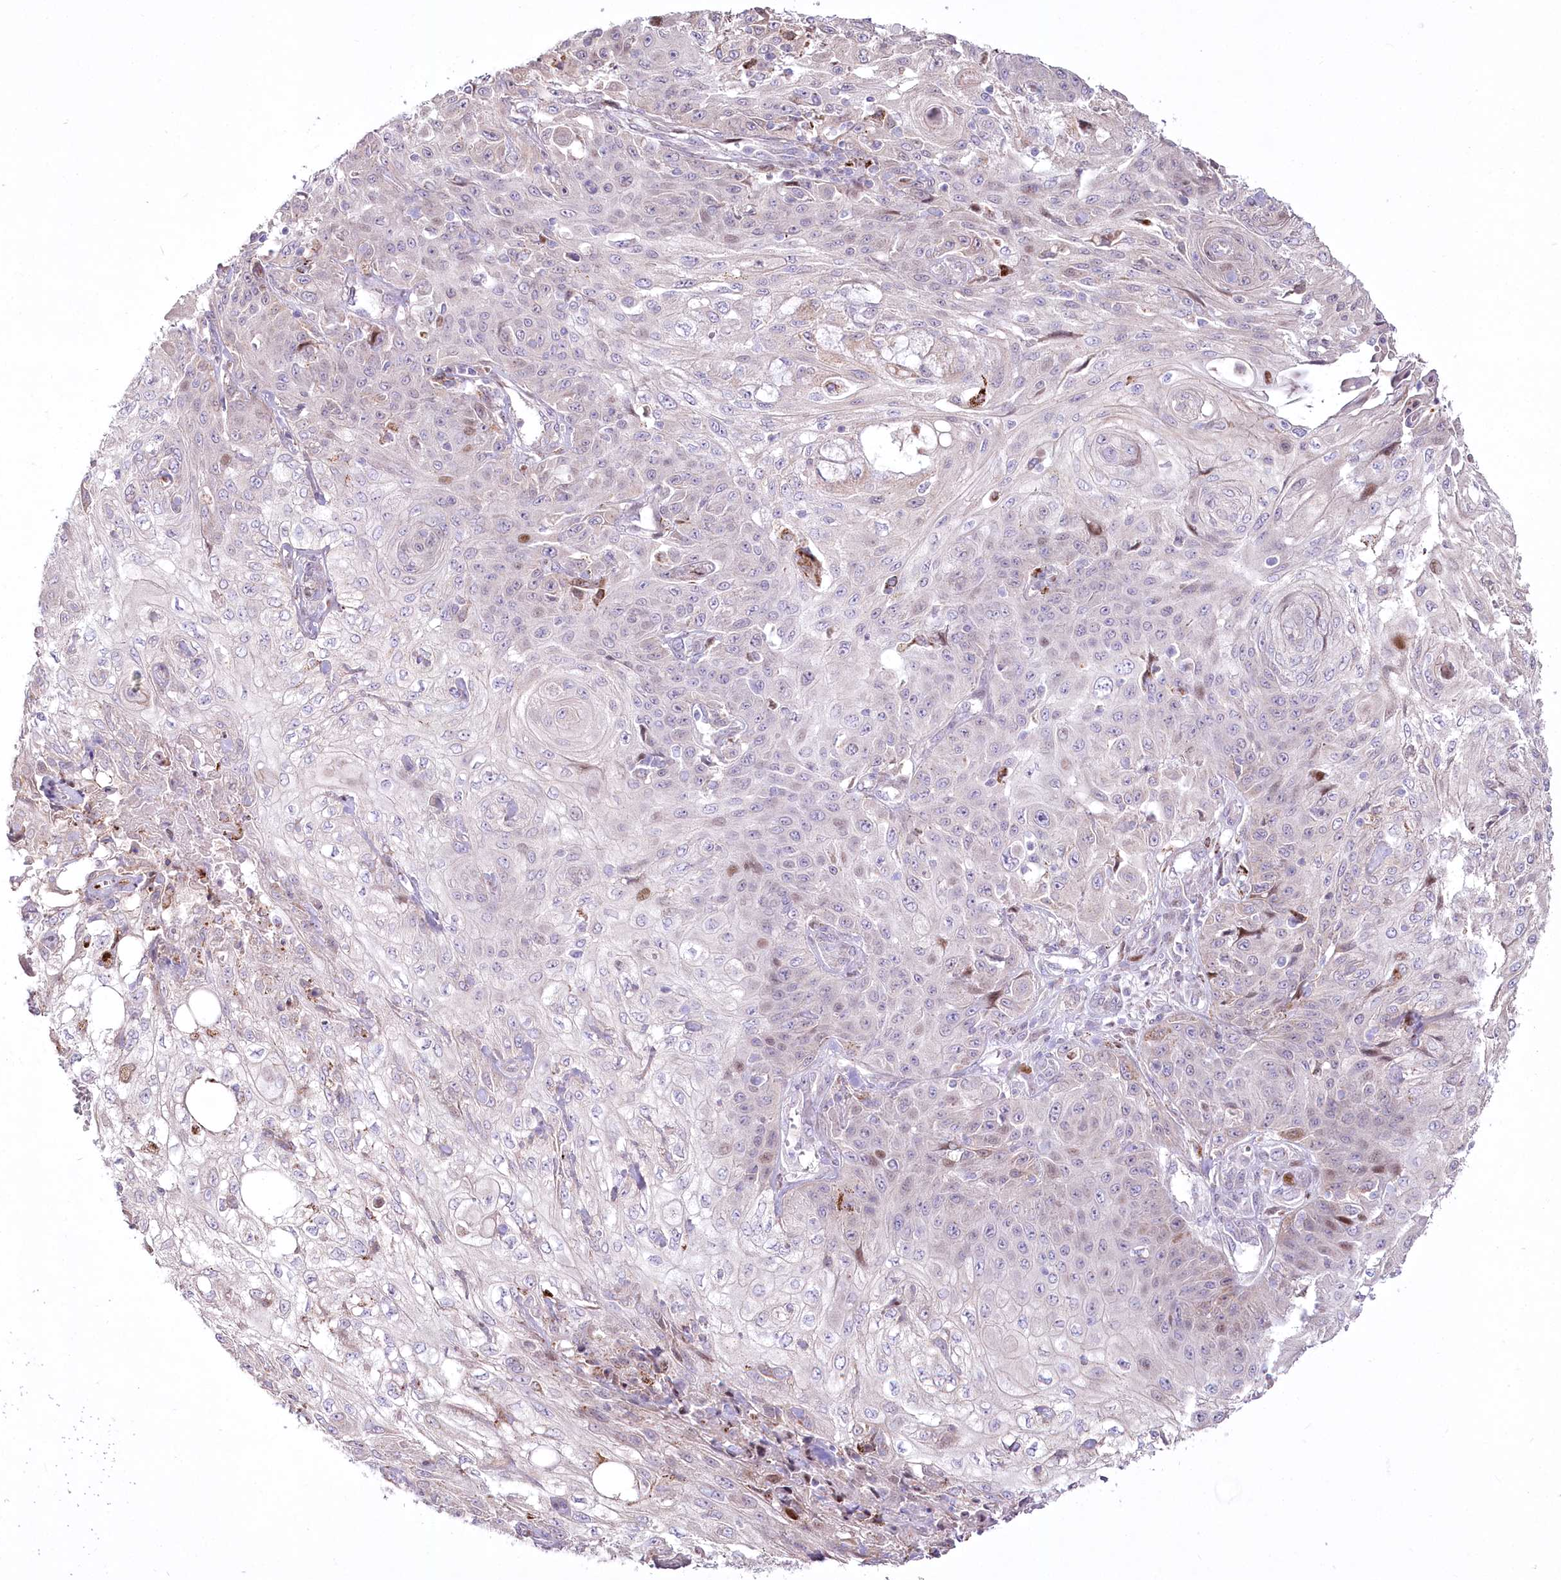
{"staining": {"intensity": "weak", "quantity": "<25%", "location": "nuclear"}, "tissue": "skin cancer", "cell_type": "Tumor cells", "image_type": "cancer", "snomed": [{"axis": "morphology", "description": "Squamous cell carcinoma, NOS"}, {"axis": "morphology", "description": "Squamous cell carcinoma, metastatic, NOS"}, {"axis": "topography", "description": "Skin"}, {"axis": "topography", "description": "Lymph node"}], "caption": "IHC micrograph of skin squamous cell carcinoma stained for a protein (brown), which exhibits no staining in tumor cells. The staining was performed using DAB to visualize the protein expression in brown, while the nuclei were stained in blue with hematoxylin (Magnification: 20x).", "gene": "CEP164", "patient": {"sex": "male", "age": 75}}